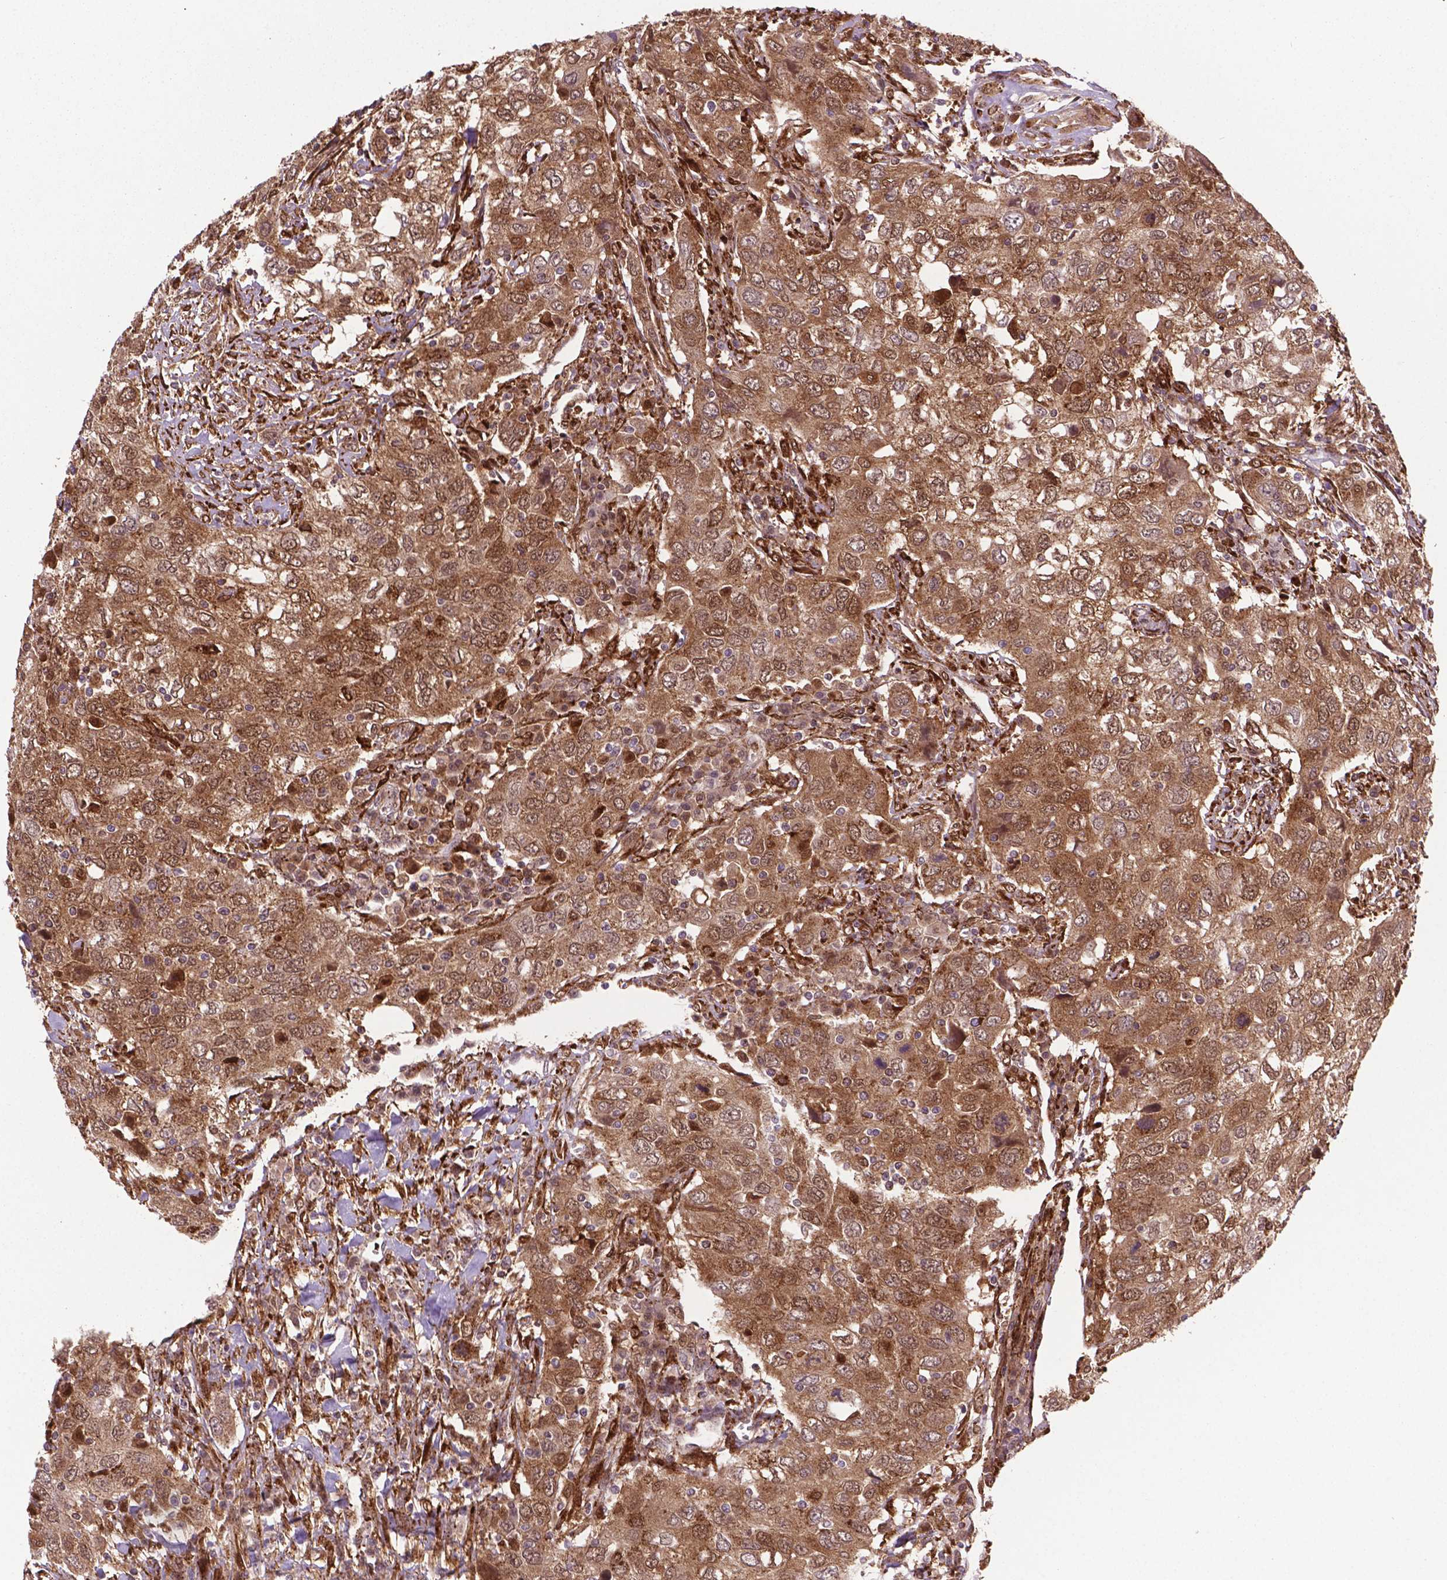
{"staining": {"intensity": "moderate", "quantity": ">75%", "location": "cytoplasmic/membranous,nuclear"}, "tissue": "urothelial cancer", "cell_type": "Tumor cells", "image_type": "cancer", "snomed": [{"axis": "morphology", "description": "Urothelial carcinoma, High grade"}, {"axis": "topography", "description": "Urinary bladder"}], "caption": "A high-resolution histopathology image shows immunohistochemistry (IHC) staining of high-grade urothelial carcinoma, which displays moderate cytoplasmic/membranous and nuclear expression in about >75% of tumor cells.", "gene": "PLIN3", "patient": {"sex": "male", "age": 76}}